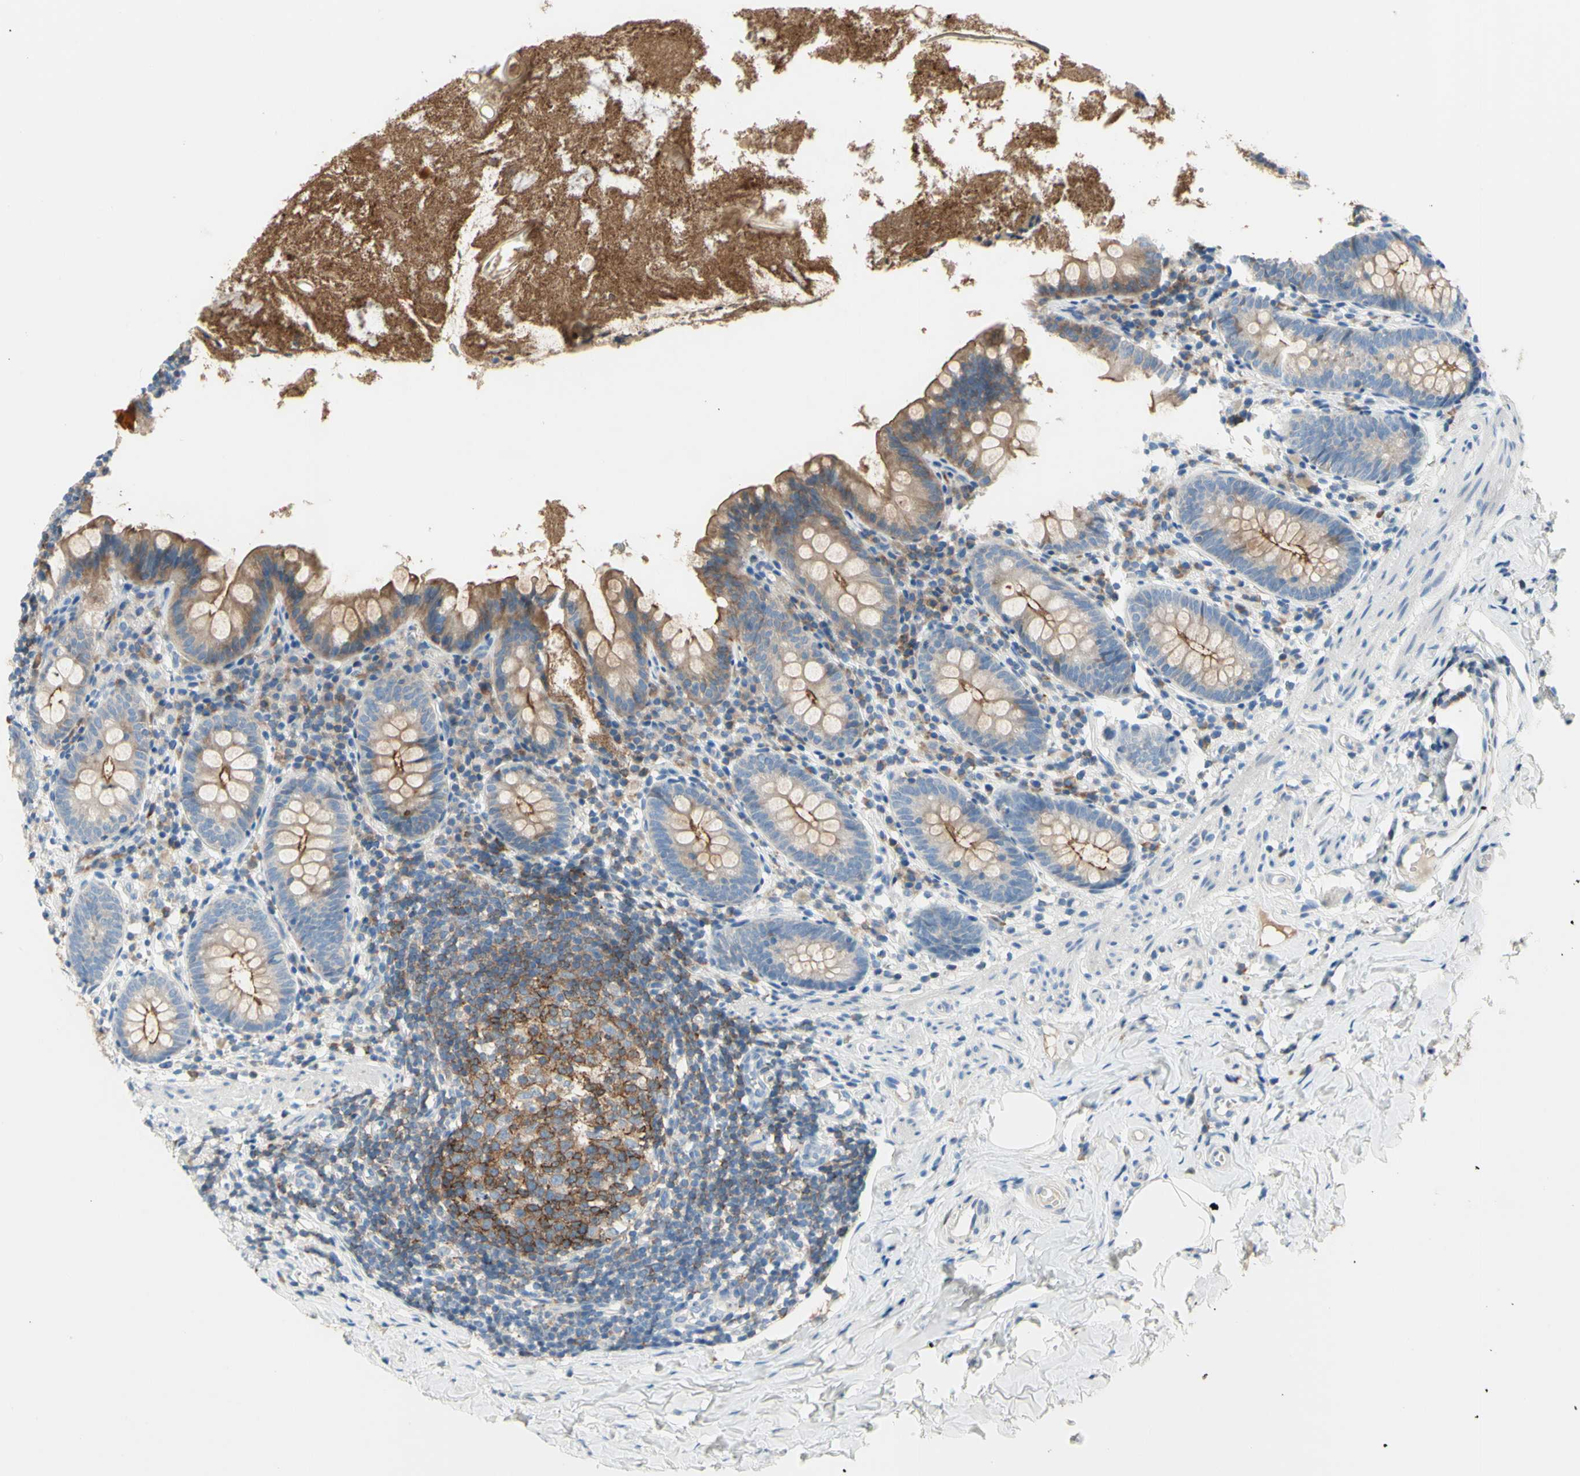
{"staining": {"intensity": "strong", "quantity": ">75%", "location": "cytoplasmic/membranous"}, "tissue": "appendix", "cell_type": "Glandular cells", "image_type": "normal", "snomed": [{"axis": "morphology", "description": "Normal tissue, NOS"}, {"axis": "topography", "description": "Appendix"}], "caption": "DAB (3,3'-diaminobenzidine) immunohistochemical staining of normal appendix displays strong cytoplasmic/membranous protein positivity in about >75% of glandular cells. Nuclei are stained in blue.", "gene": "MUC1", "patient": {"sex": "male", "age": 52}}